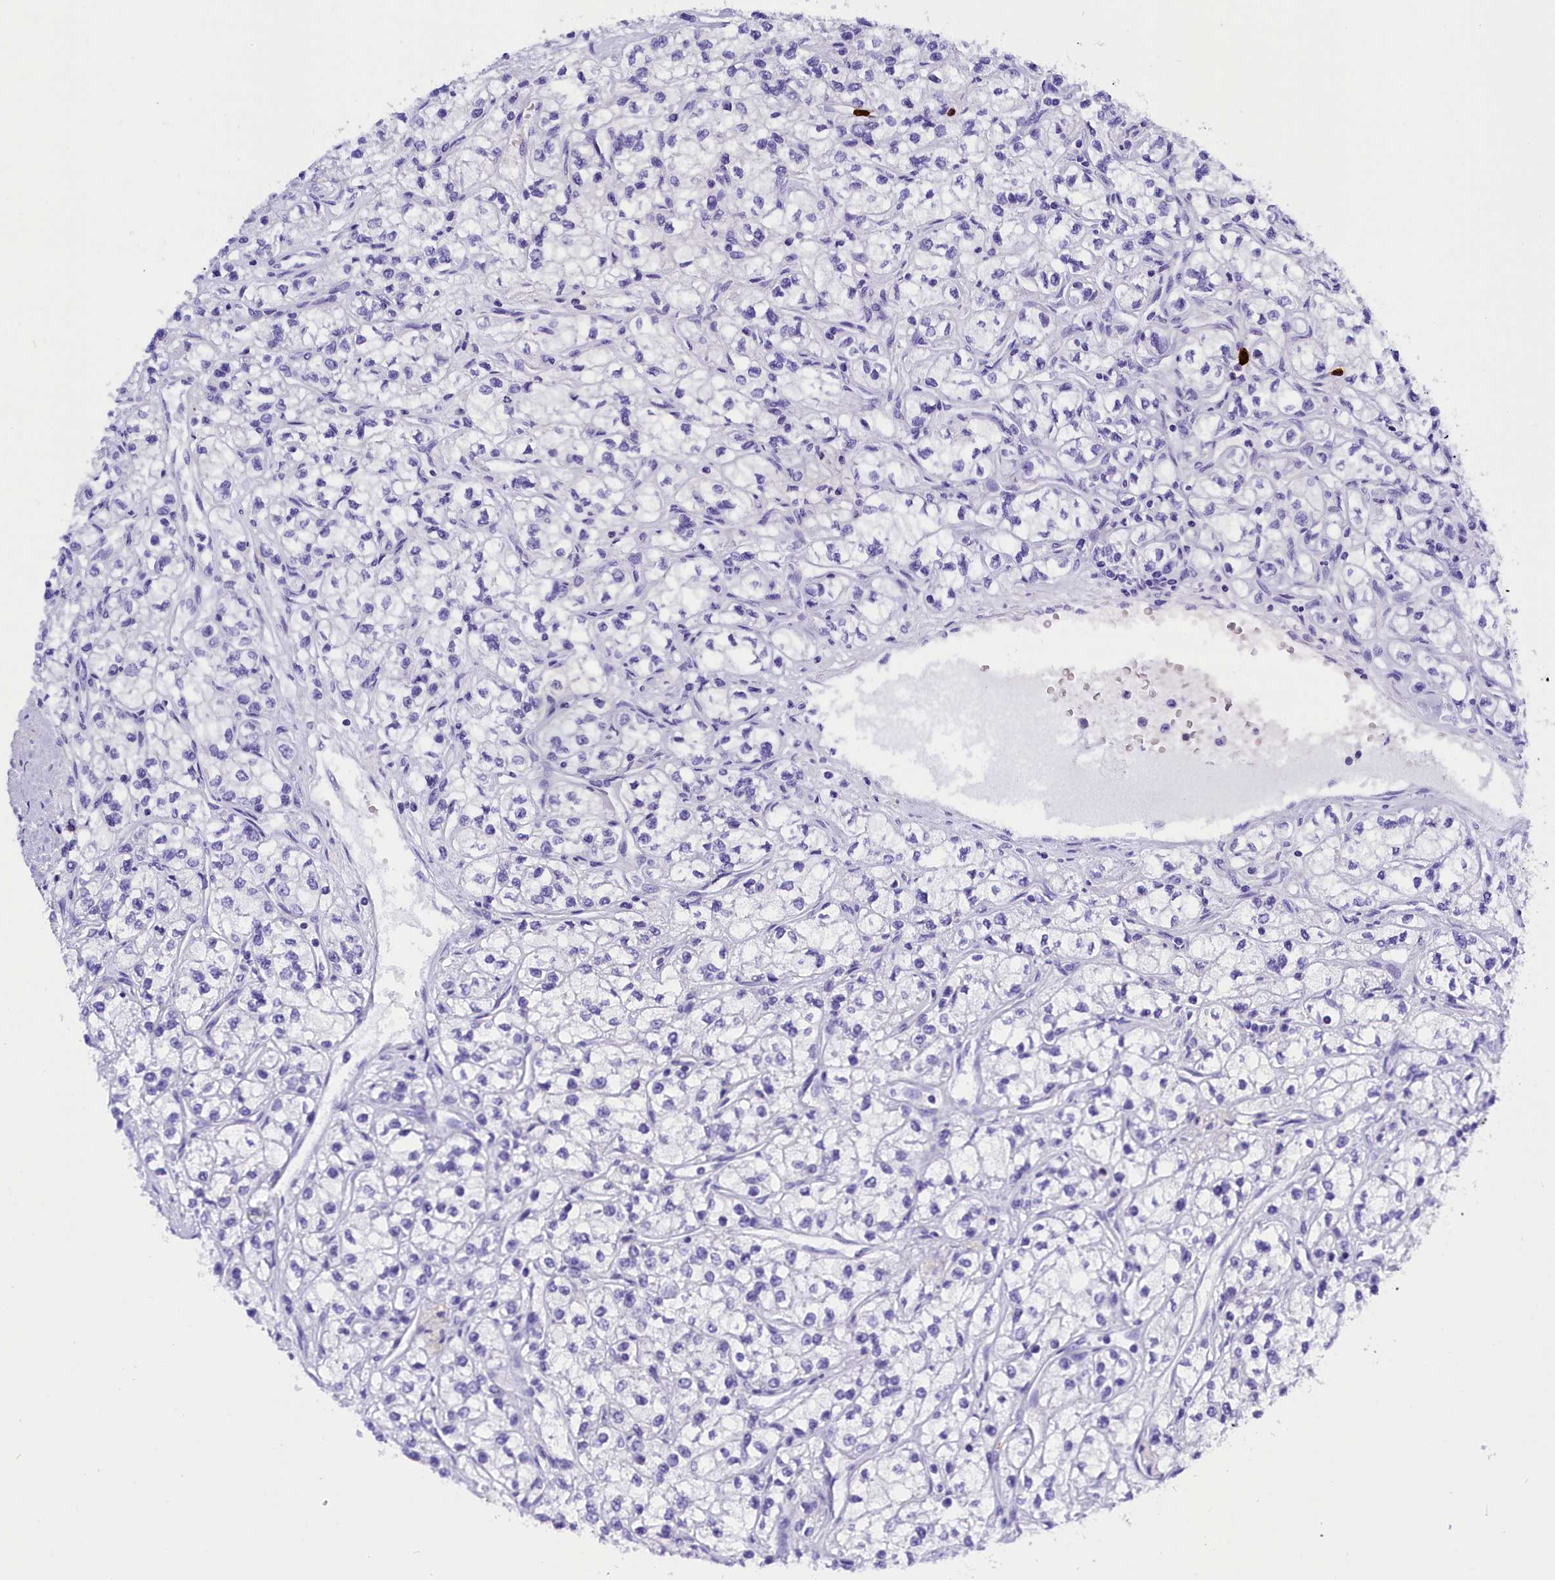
{"staining": {"intensity": "negative", "quantity": "none", "location": "none"}, "tissue": "renal cancer", "cell_type": "Tumor cells", "image_type": "cancer", "snomed": [{"axis": "morphology", "description": "Adenocarcinoma, NOS"}, {"axis": "topography", "description": "Kidney"}], "caption": "This is a histopathology image of immunohistochemistry (IHC) staining of renal adenocarcinoma, which shows no staining in tumor cells.", "gene": "CLC", "patient": {"sex": "male", "age": 80}}